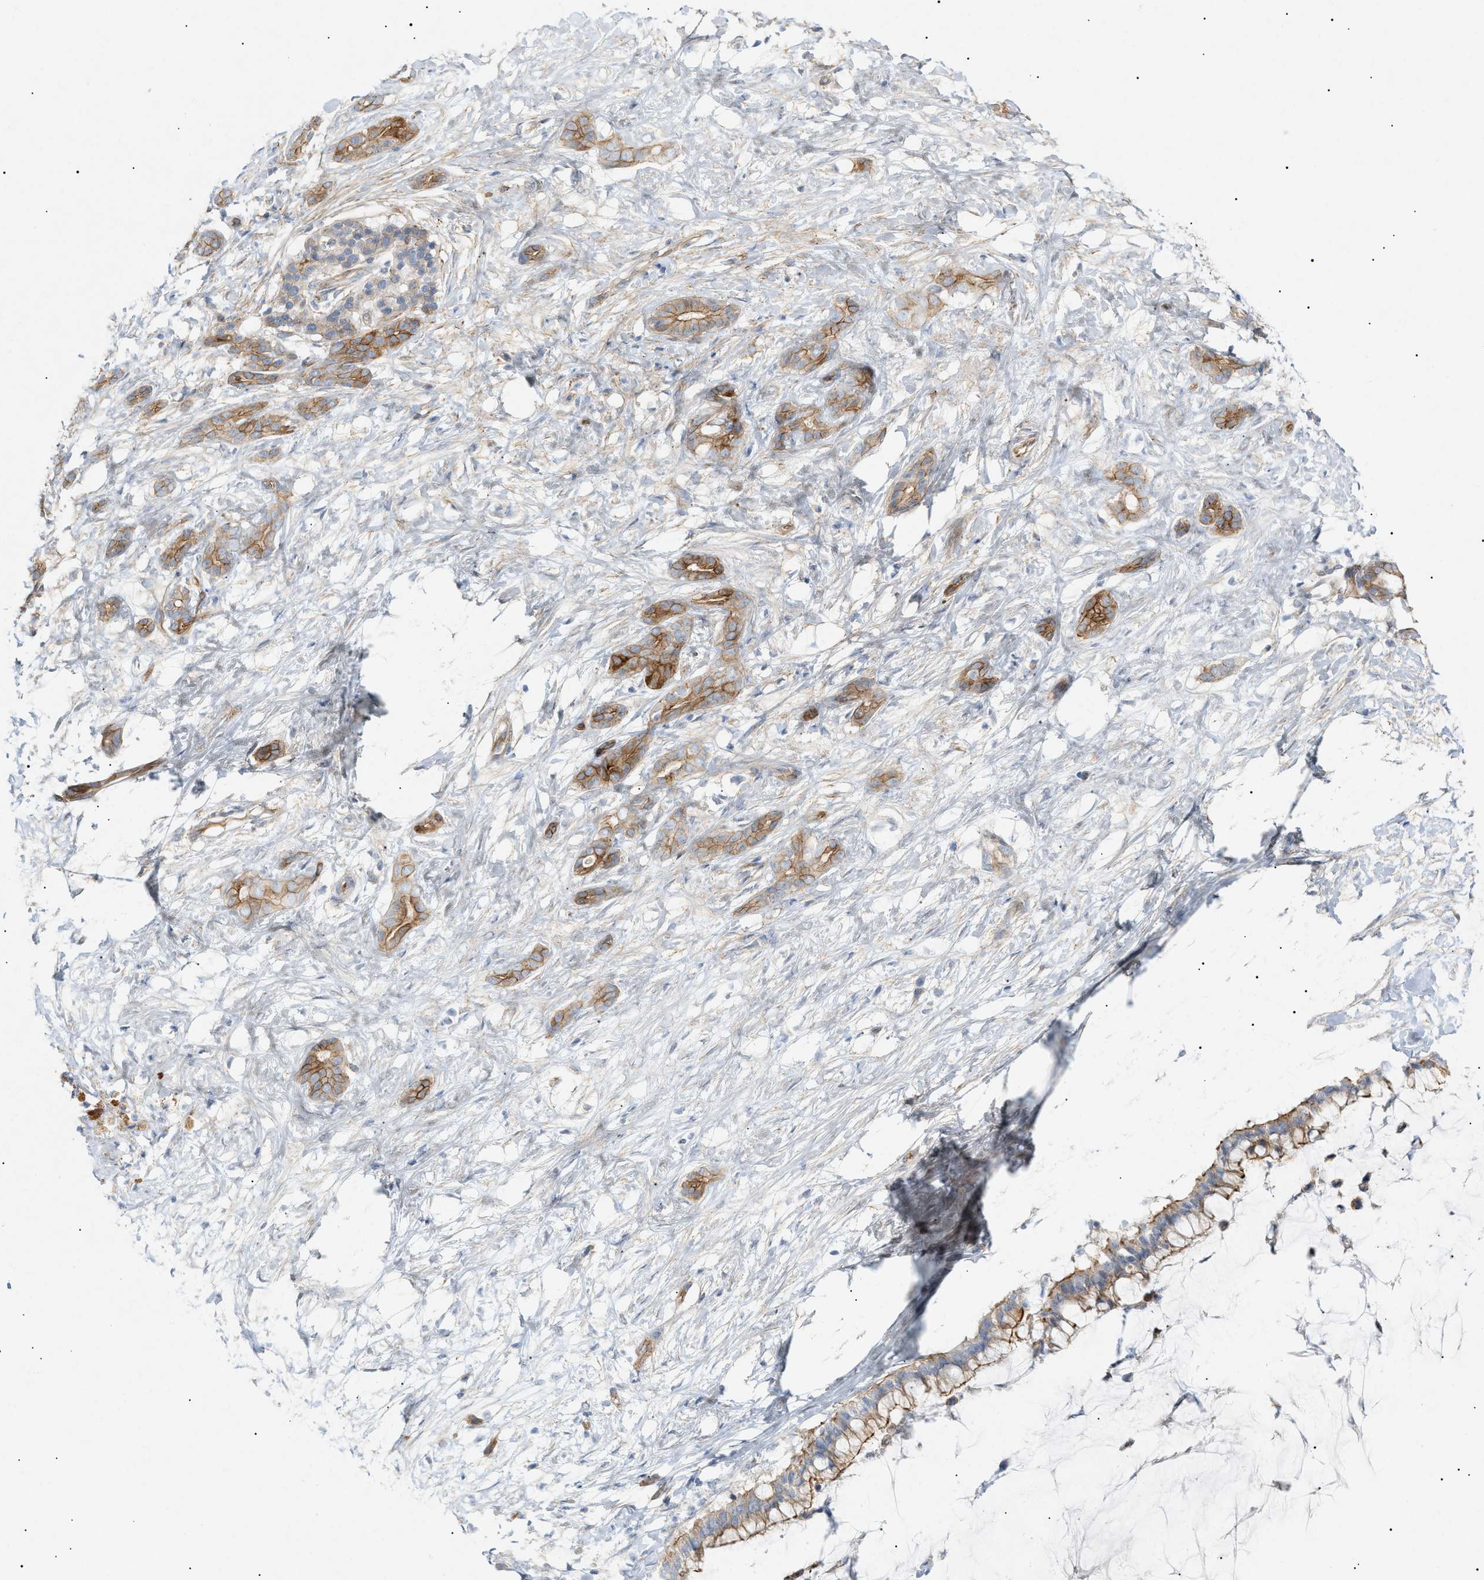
{"staining": {"intensity": "moderate", "quantity": "25%-75%", "location": "cytoplasmic/membranous"}, "tissue": "pancreatic cancer", "cell_type": "Tumor cells", "image_type": "cancer", "snomed": [{"axis": "morphology", "description": "Adenocarcinoma, NOS"}, {"axis": "topography", "description": "Pancreas"}], "caption": "Moderate cytoplasmic/membranous expression for a protein is identified in about 25%-75% of tumor cells of pancreatic cancer using immunohistochemistry (IHC).", "gene": "ZFHX2", "patient": {"sex": "male", "age": 41}}